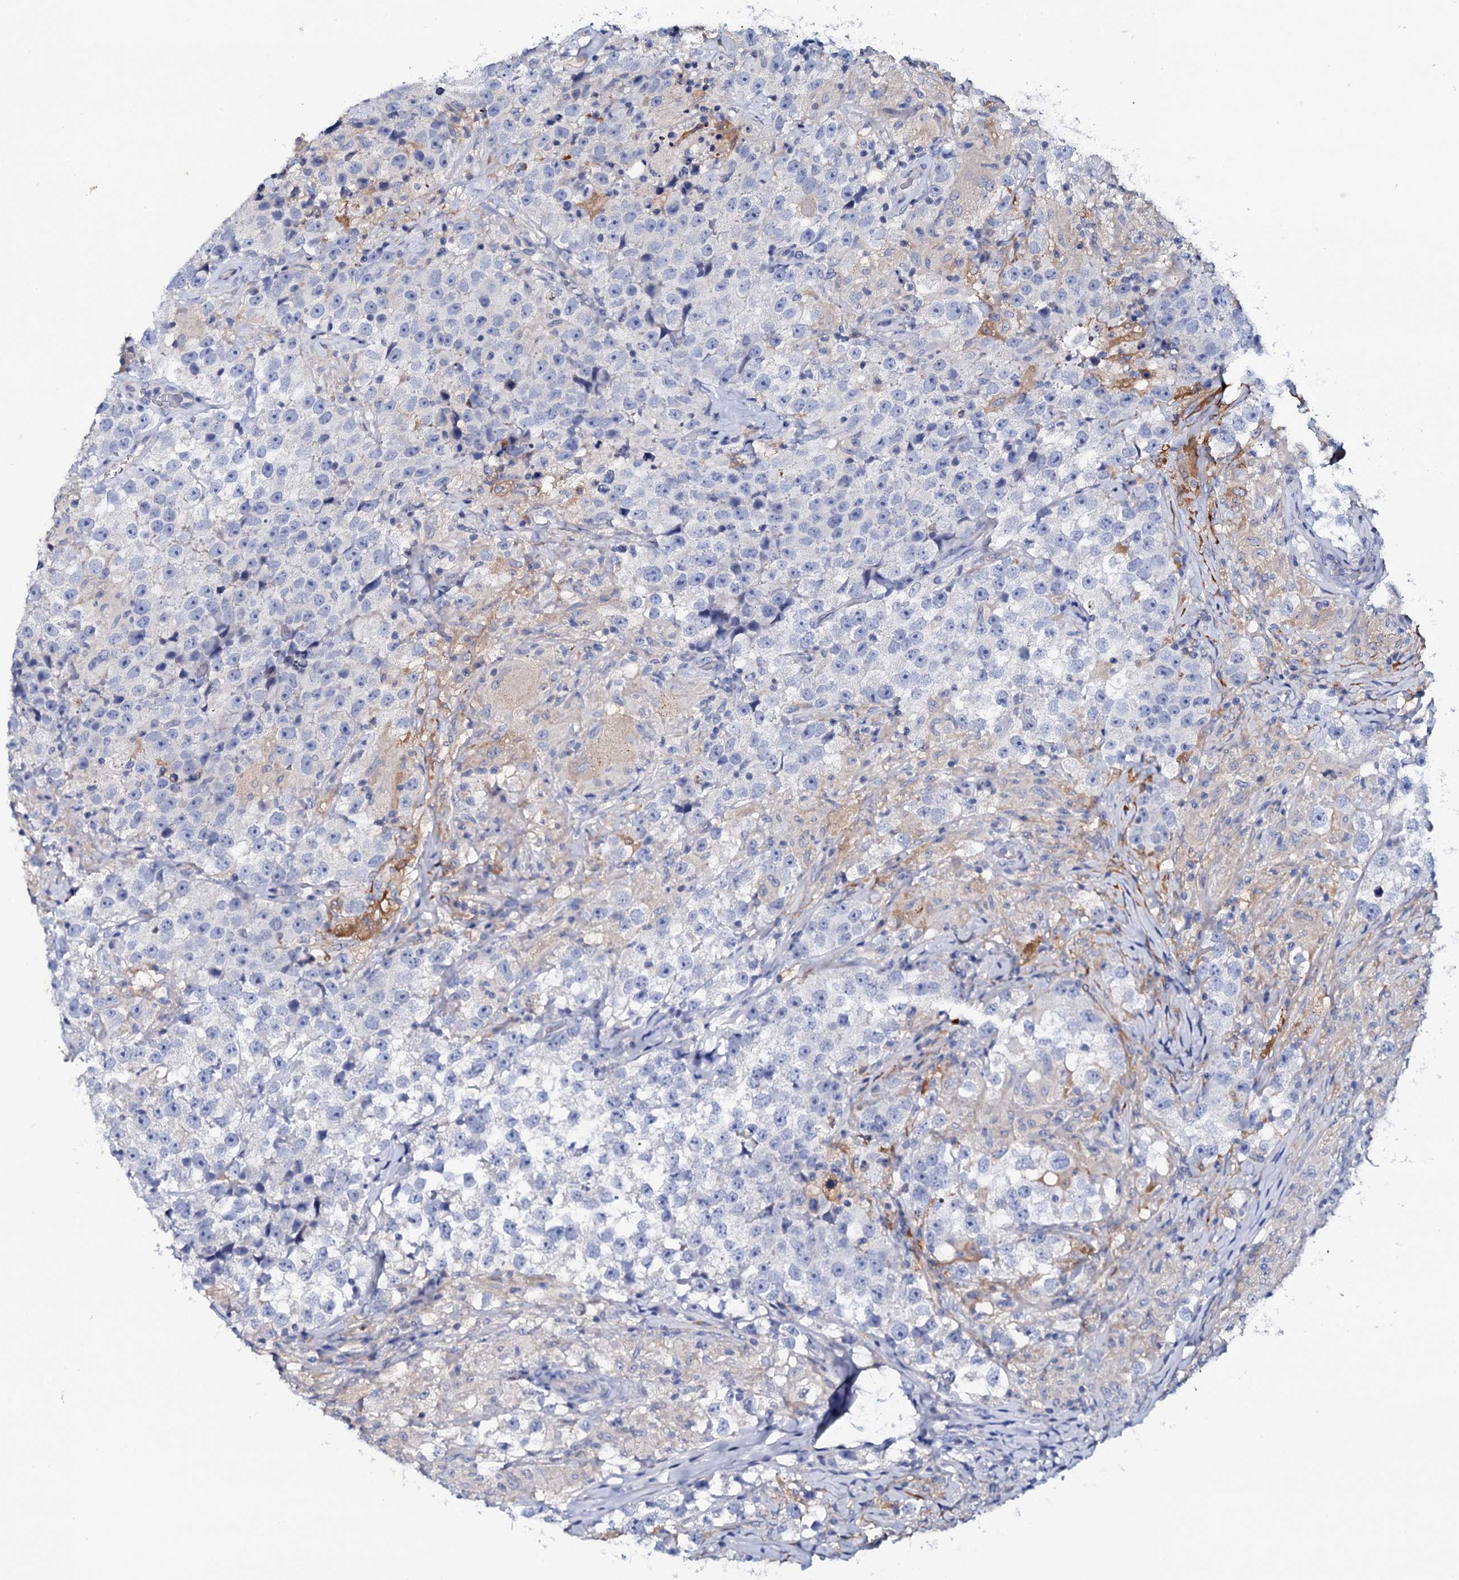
{"staining": {"intensity": "negative", "quantity": "none", "location": "none"}, "tissue": "testis cancer", "cell_type": "Tumor cells", "image_type": "cancer", "snomed": [{"axis": "morphology", "description": "Seminoma, NOS"}, {"axis": "topography", "description": "Testis"}], "caption": "Immunohistochemical staining of seminoma (testis) reveals no significant staining in tumor cells.", "gene": "NAA16", "patient": {"sex": "male", "age": 46}}